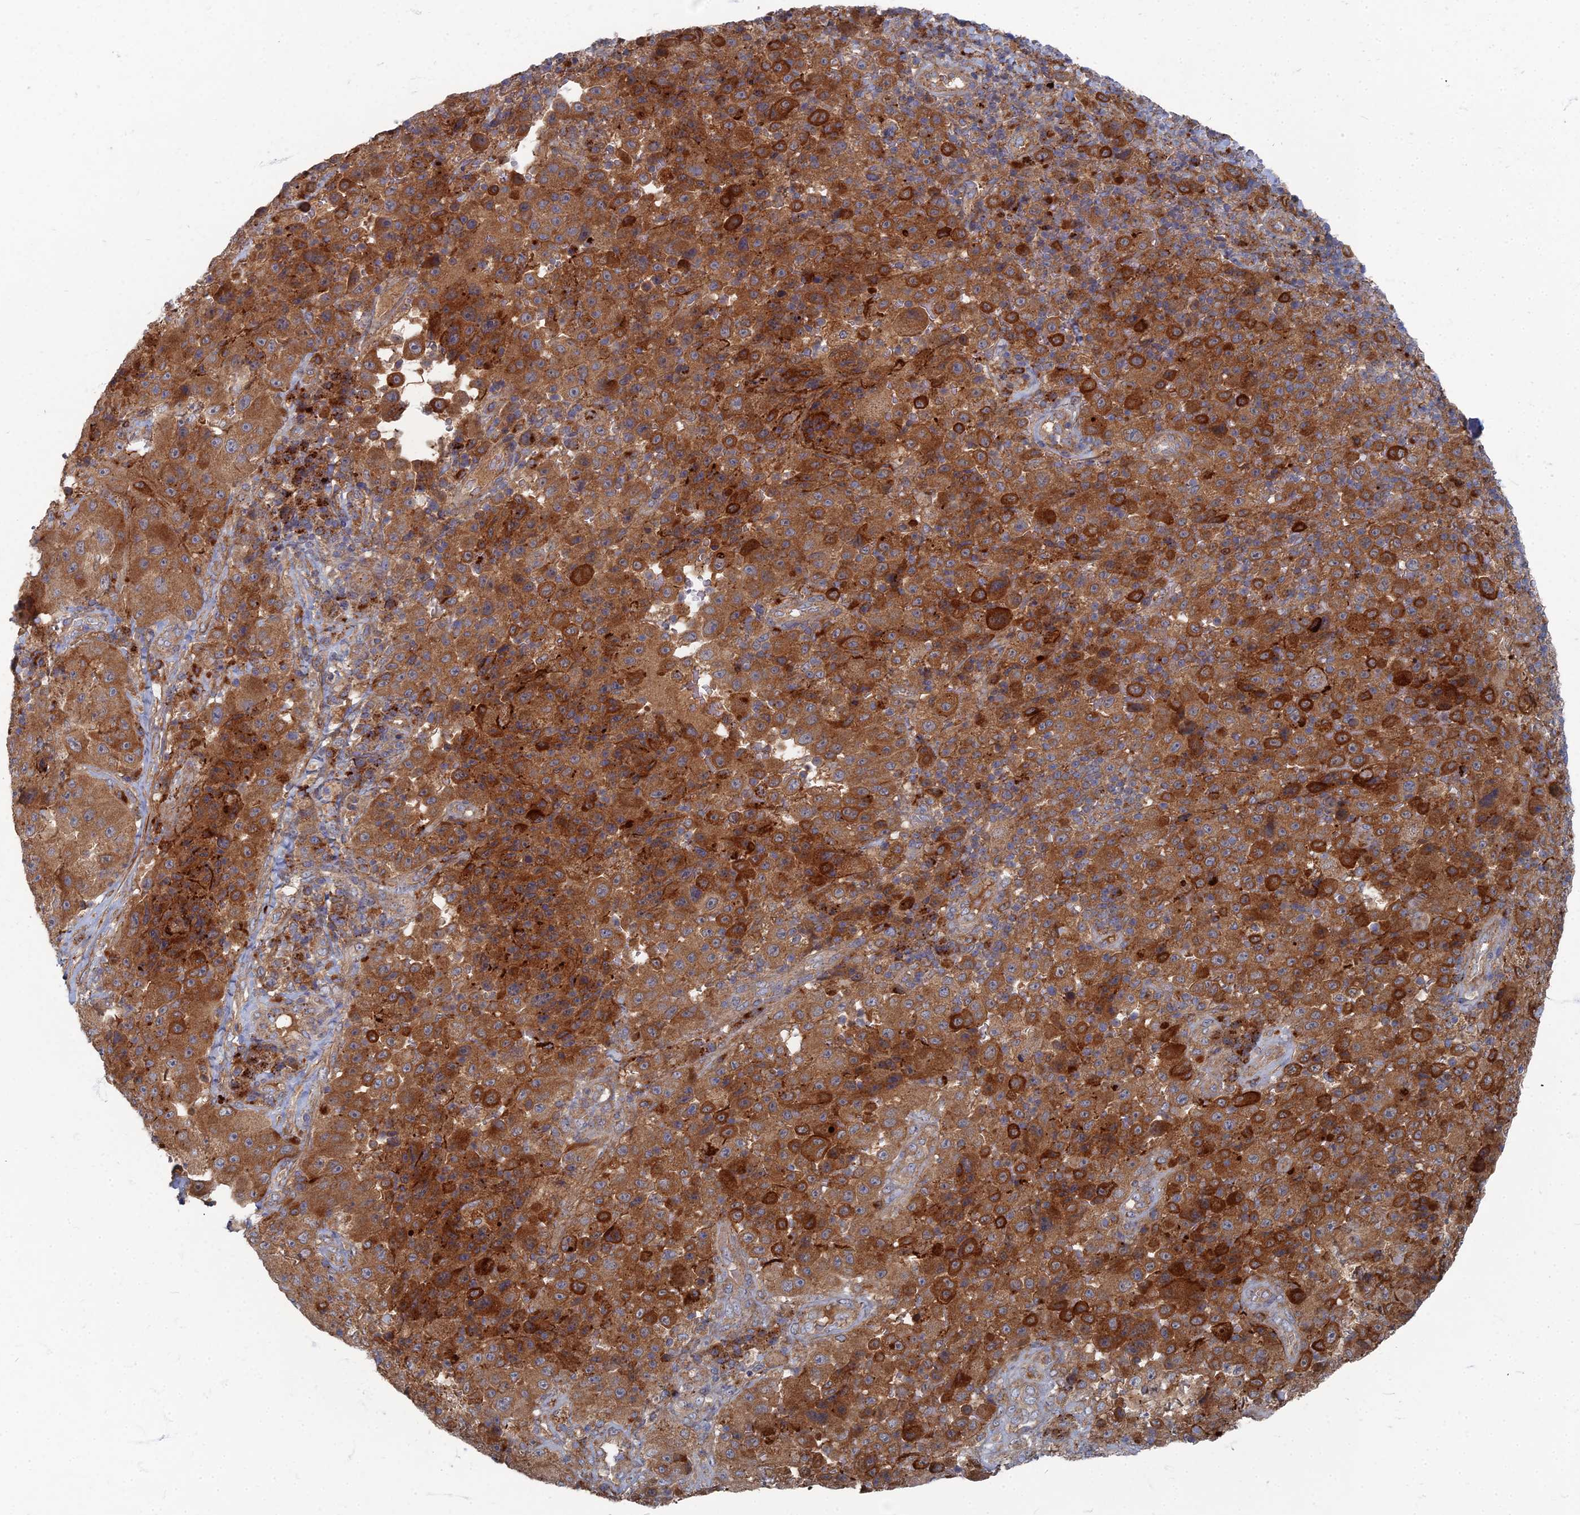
{"staining": {"intensity": "strong", "quantity": ">75%", "location": "cytoplasmic/membranous"}, "tissue": "melanoma", "cell_type": "Tumor cells", "image_type": "cancer", "snomed": [{"axis": "morphology", "description": "Malignant melanoma, Metastatic site"}, {"axis": "topography", "description": "Lymph node"}], "caption": "Human melanoma stained with a protein marker demonstrates strong staining in tumor cells.", "gene": "PPCDC", "patient": {"sex": "male", "age": 62}}